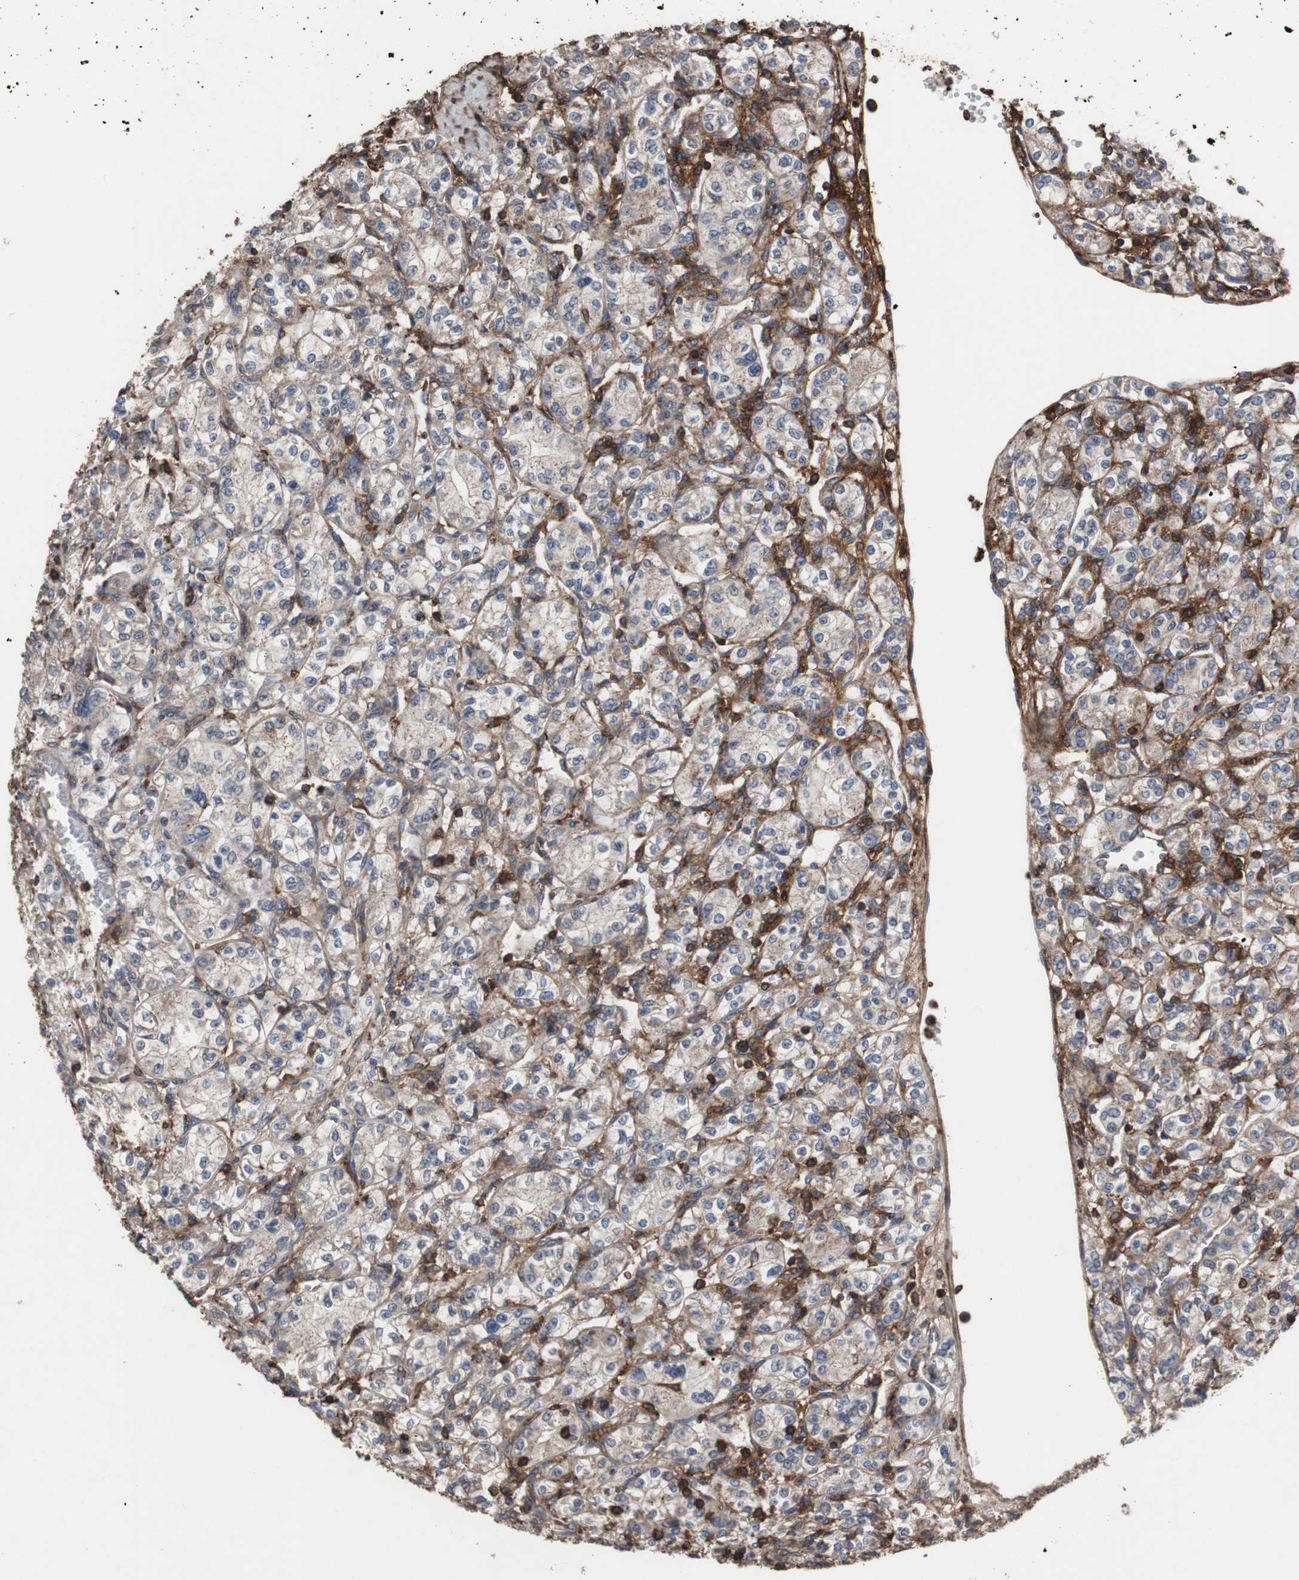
{"staining": {"intensity": "weak", "quantity": "25%-75%", "location": "cytoplasmic/membranous"}, "tissue": "renal cancer", "cell_type": "Tumor cells", "image_type": "cancer", "snomed": [{"axis": "morphology", "description": "Adenocarcinoma, NOS"}, {"axis": "topography", "description": "Kidney"}], "caption": "High-magnification brightfield microscopy of renal cancer (adenocarcinoma) stained with DAB (3,3'-diaminobenzidine) (brown) and counterstained with hematoxylin (blue). tumor cells exhibit weak cytoplasmic/membranous staining is appreciated in about25%-75% of cells.", "gene": "COL6A2", "patient": {"sex": "male", "age": 77}}